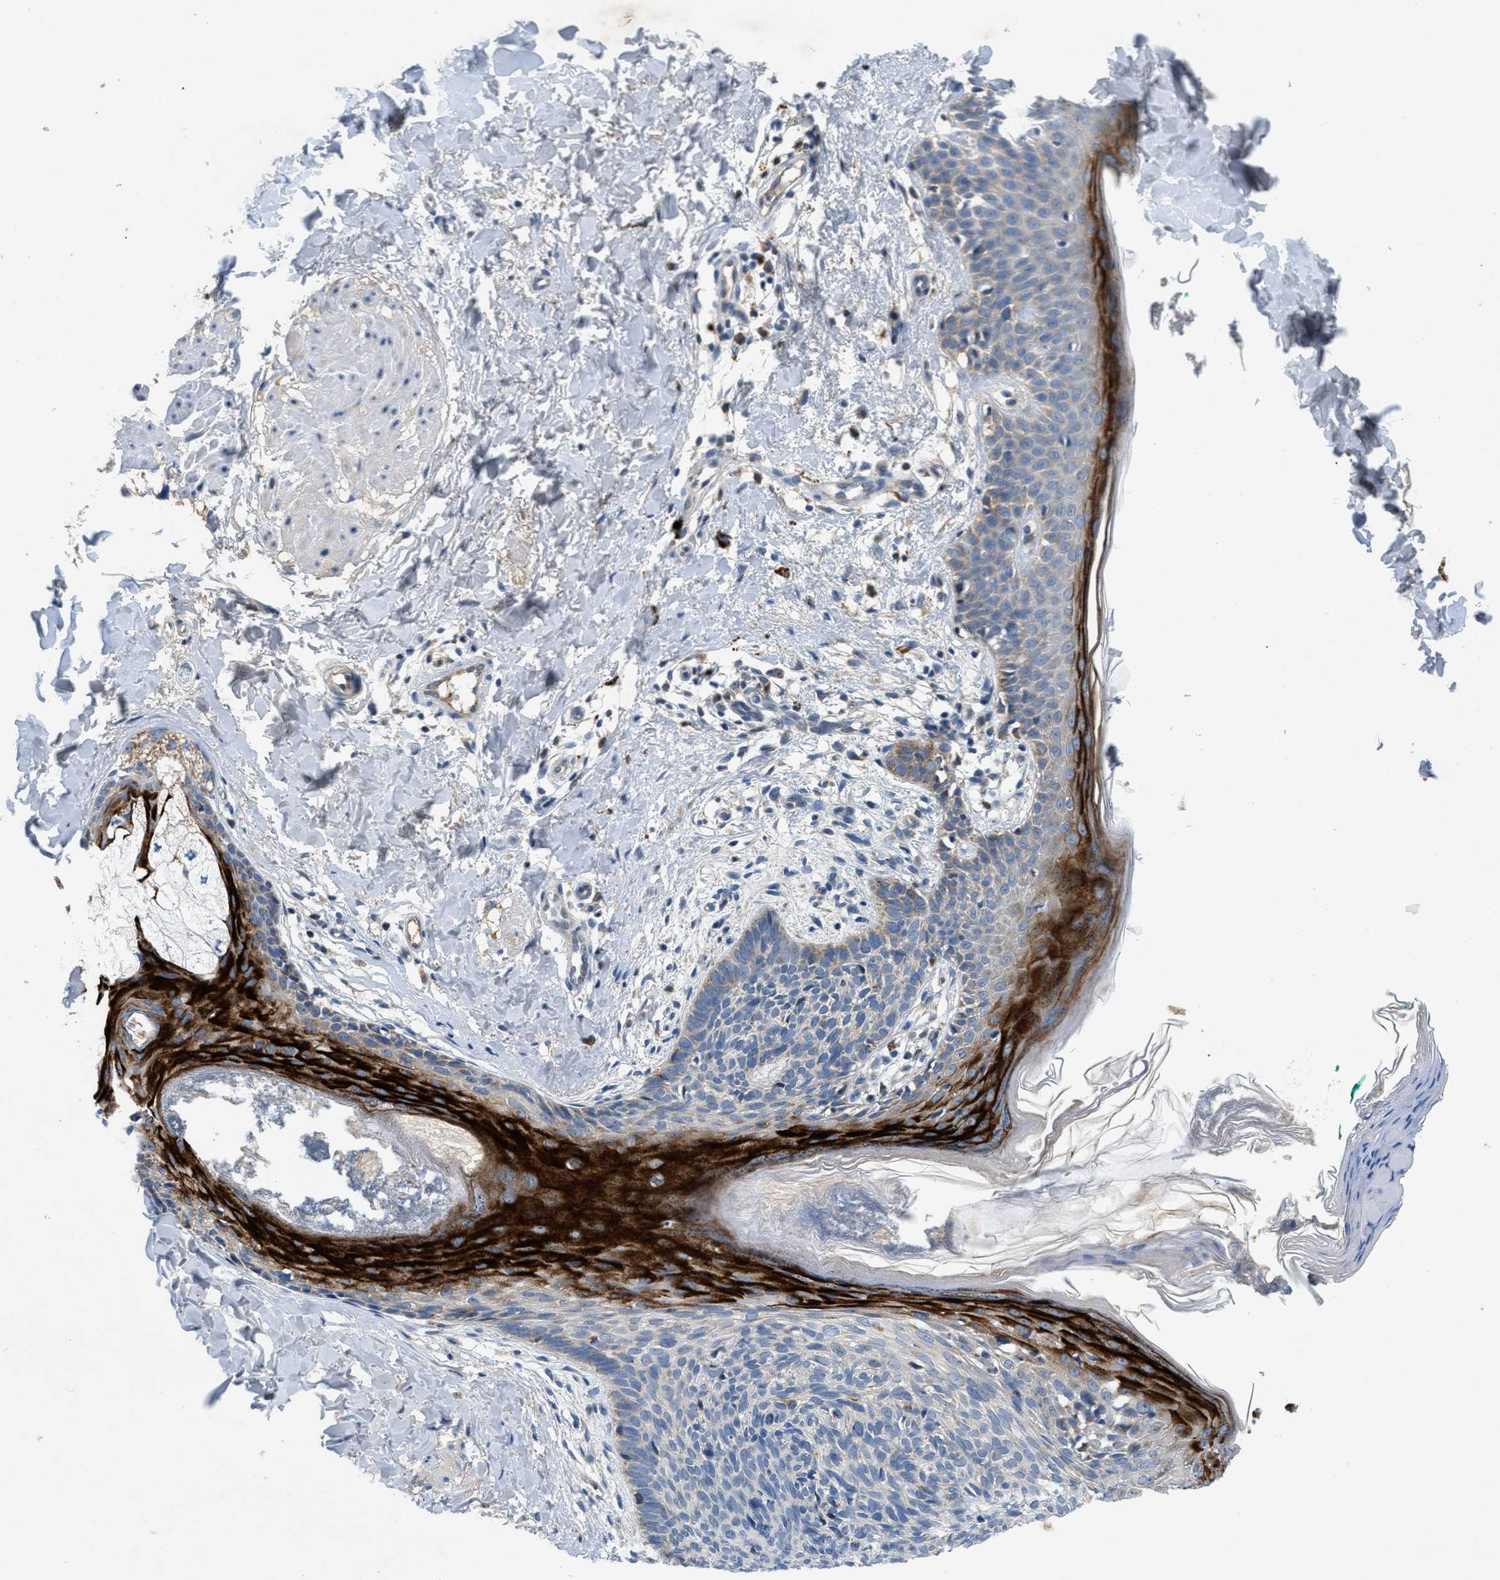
{"staining": {"intensity": "weak", "quantity": "<25%", "location": "cytoplasmic/membranous"}, "tissue": "skin cancer", "cell_type": "Tumor cells", "image_type": "cancer", "snomed": [{"axis": "morphology", "description": "Basal cell carcinoma"}, {"axis": "topography", "description": "Skin"}], "caption": "Immunohistochemistry (IHC) photomicrograph of neoplastic tissue: basal cell carcinoma (skin) stained with DAB (3,3'-diaminobenzidine) reveals no significant protein staining in tumor cells.", "gene": "PNKD", "patient": {"sex": "male", "age": 60}}